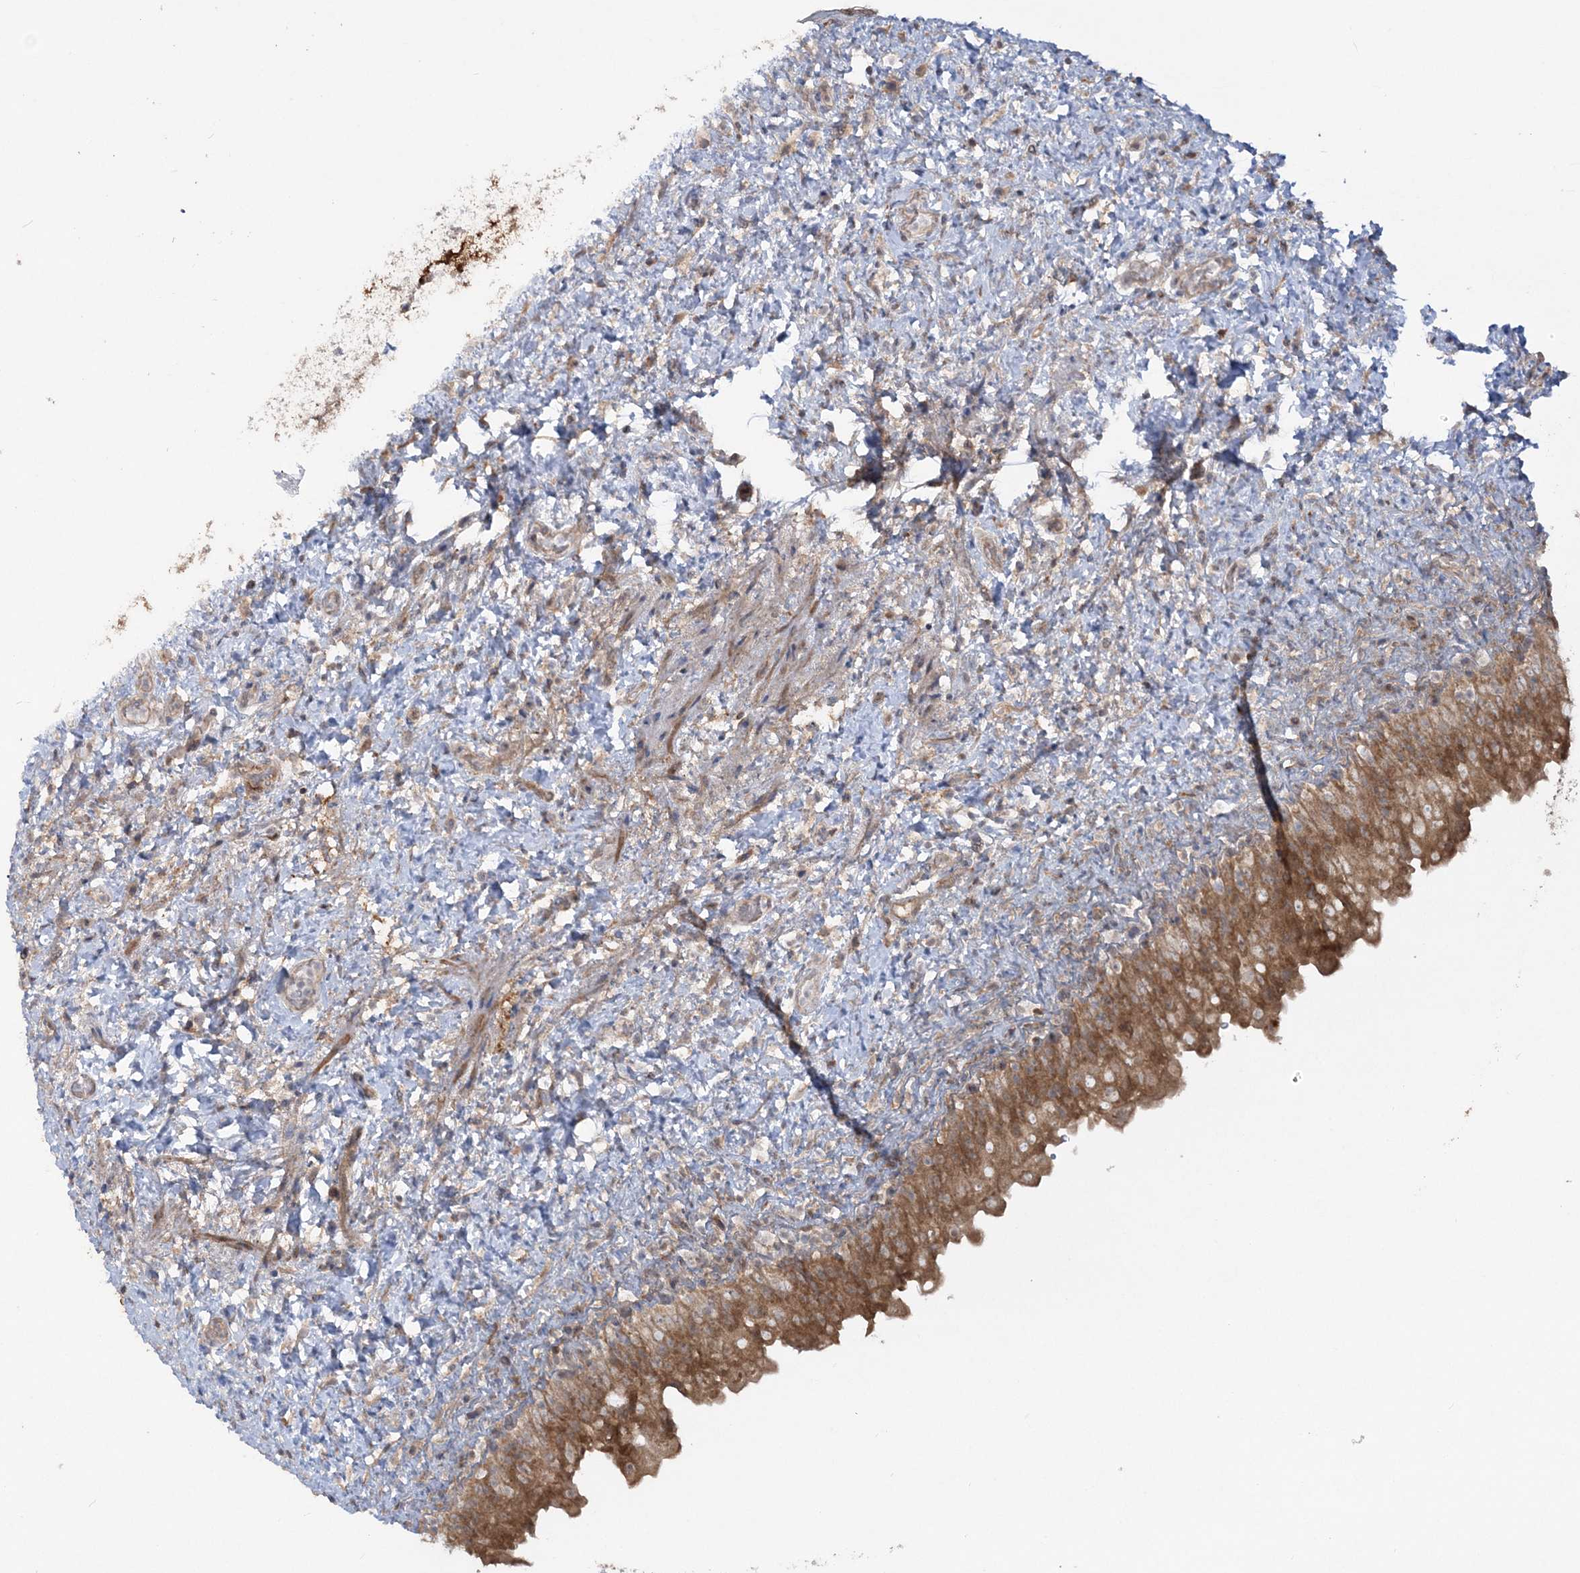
{"staining": {"intensity": "moderate", "quantity": ">75%", "location": "cytoplasmic/membranous"}, "tissue": "urinary bladder", "cell_type": "Urothelial cells", "image_type": "normal", "snomed": [{"axis": "morphology", "description": "Normal tissue, NOS"}, {"axis": "topography", "description": "Urinary bladder"}], "caption": "Immunohistochemistry (IHC) staining of unremarkable urinary bladder, which displays medium levels of moderate cytoplasmic/membranous positivity in approximately >75% of urothelial cells indicating moderate cytoplasmic/membranous protein expression. The staining was performed using DAB (3,3'-diaminobenzidine) (brown) for protein detection and nuclei were counterstained in hematoxylin (blue).", "gene": "MOCS2", "patient": {"sex": "female", "age": 27}}